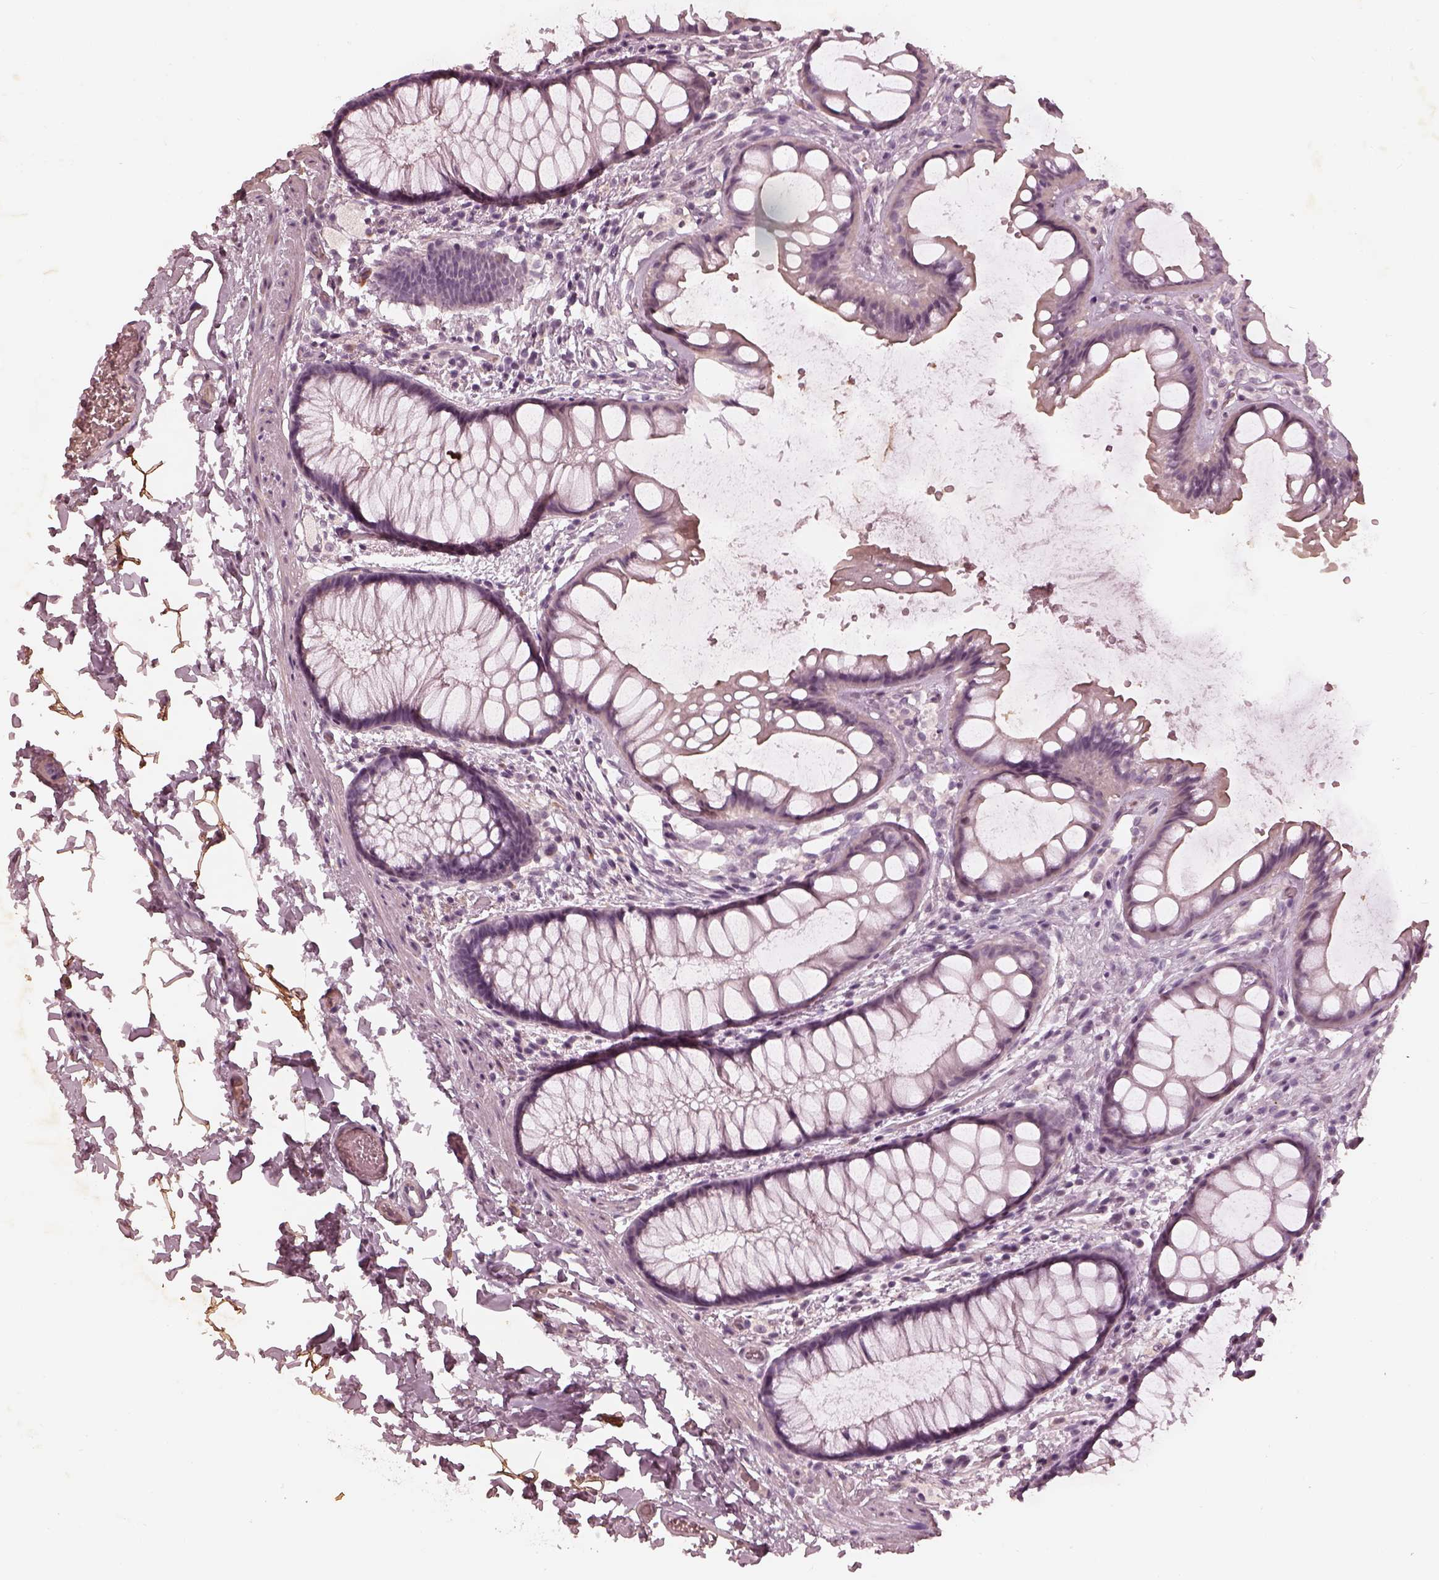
{"staining": {"intensity": "negative", "quantity": "none", "location": "none"}, "tissue": "rectum", "cell_type": "Glandular cells", "image_type": "normal", "snomed": [{"axis": "morphology", "description": "Normal tissue, NOS"}, {"axis": "topography", "description": "Rectum"}], "caption": "Immunohistochemistry of unremarkable human rectum exhibits no expression in glandular cells. (DAB immunohistochemistry with hematoxylin counter stain).", "gene": "ADRB3", "patient": {"sex": "female", "age": 62}}